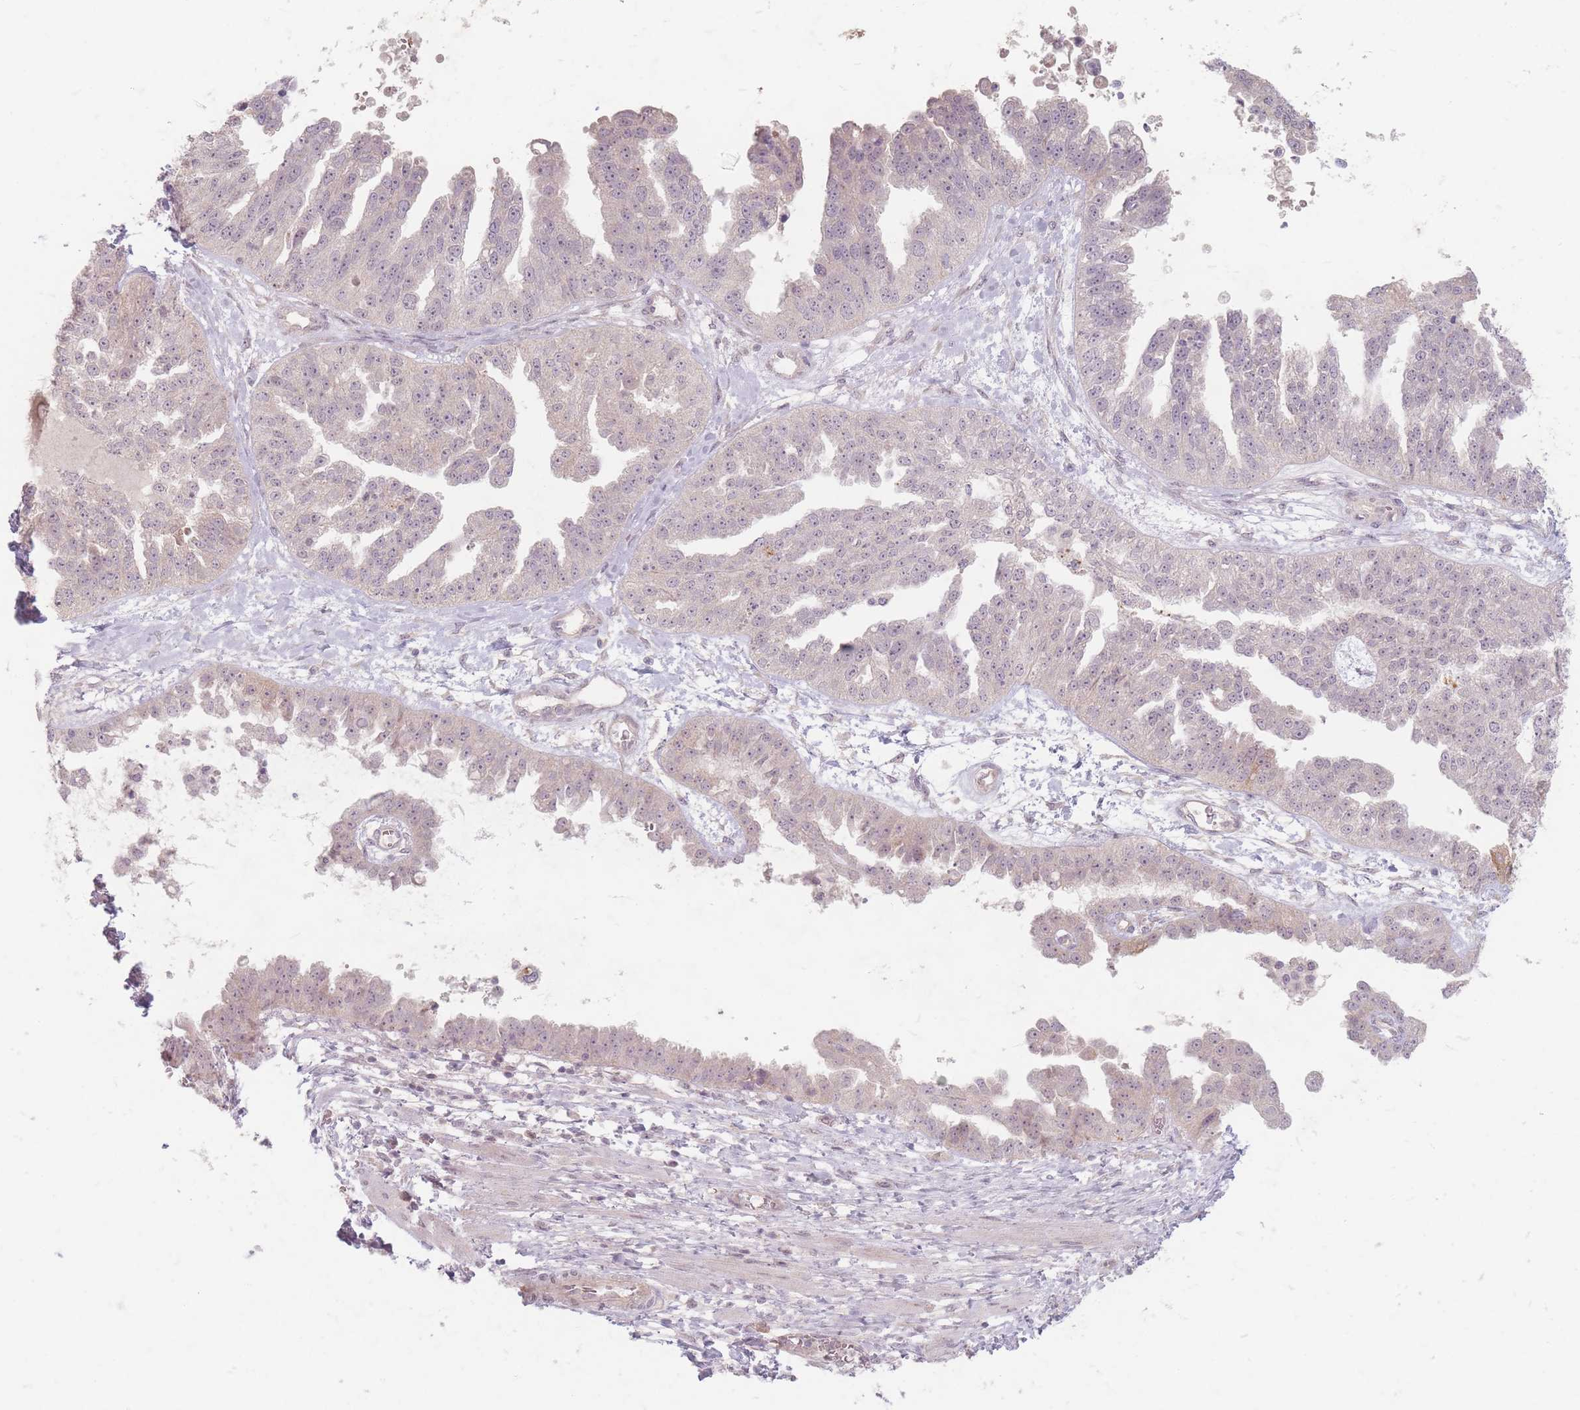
{"staining": {"intensity": "weak", "quantity": "<25%", "location": "cytoplasmic/membranous"}, "tissue": "ovarian cancer", "cell_type": "Tumor cells", "image_type": "cancer", "snomed": [{"axis": "morphology", "description": "Cystadenocarcinoma, serous, NOS"}, {"axis": "topography", "description": "Ovary"}], "caption": "Immunohistochemistry (IHC) image of neoplastic tissue: serous cystadenocarcinoma (ovarian) stained with DAB exhibits no significant protein expression in tumor cells. The staining is performed using DAB (3,3'-diaminobenzidine) brown chromogen with nuclei counter-stained in using hematoxylin.", "gene": "GABRA6", "patient": {"sex": "female", "age": 58}}